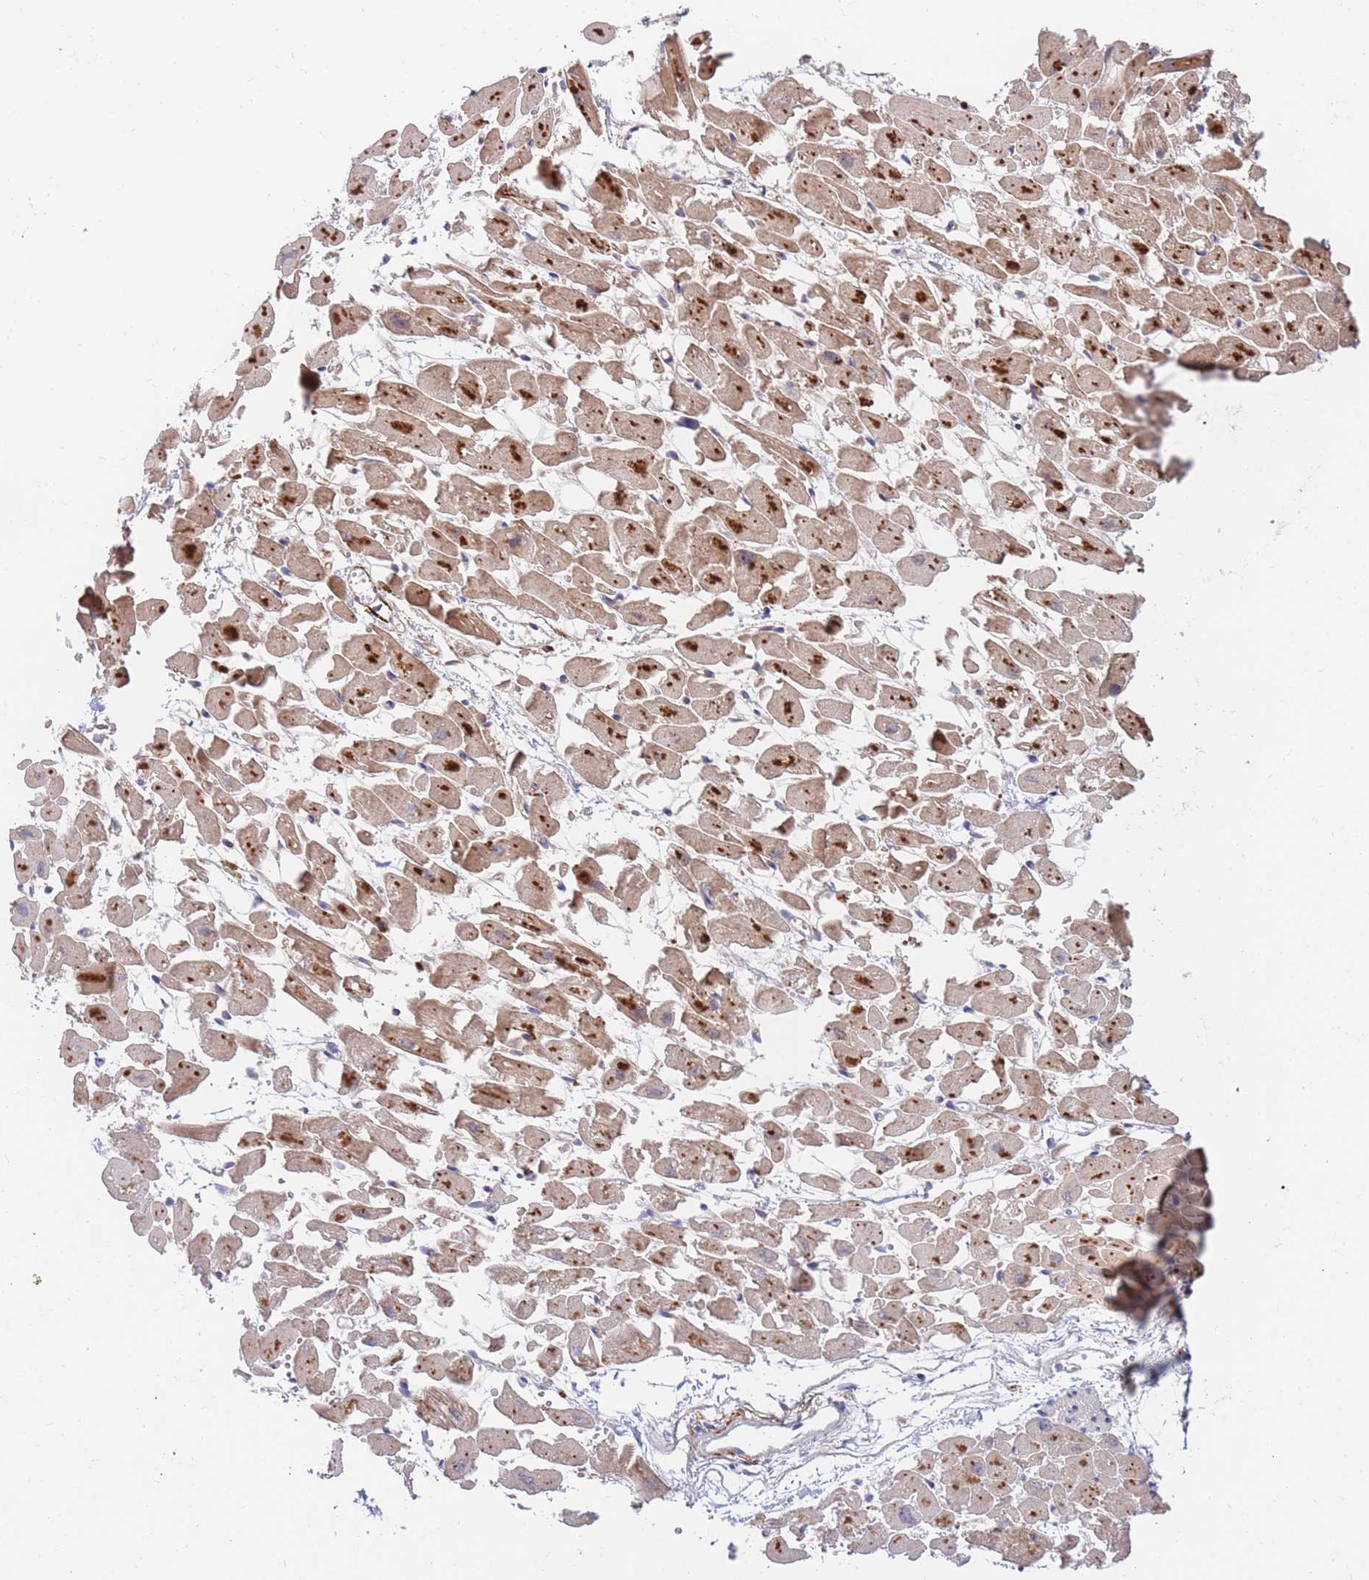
{"staining": {"intensity": "weak", "quantity": ">75%", "location": "cytoplasmic/membranous"}, "tissue": "heart muscle", "cell_type": "Cardiomyocytes", "image_type": "normal", "snomed": [{"axis": "morphology", "description": "Normal tissue, NOS"}, {"axis": "topography", "description": "Heart"}], "caption": "Heart muscle was stained to show a protein in brown. There is low levels of weak cytoplasmic/membranous staining in approximately >75% of cardiomyocytes. The staining was performed using DAB to visualize the protein expression in brown, while the nuclei were stained in blue with hematoxylin (Magnification: 20x).", "gene": "BORCS5", "patient": {"sex": "female", "age": 64}}